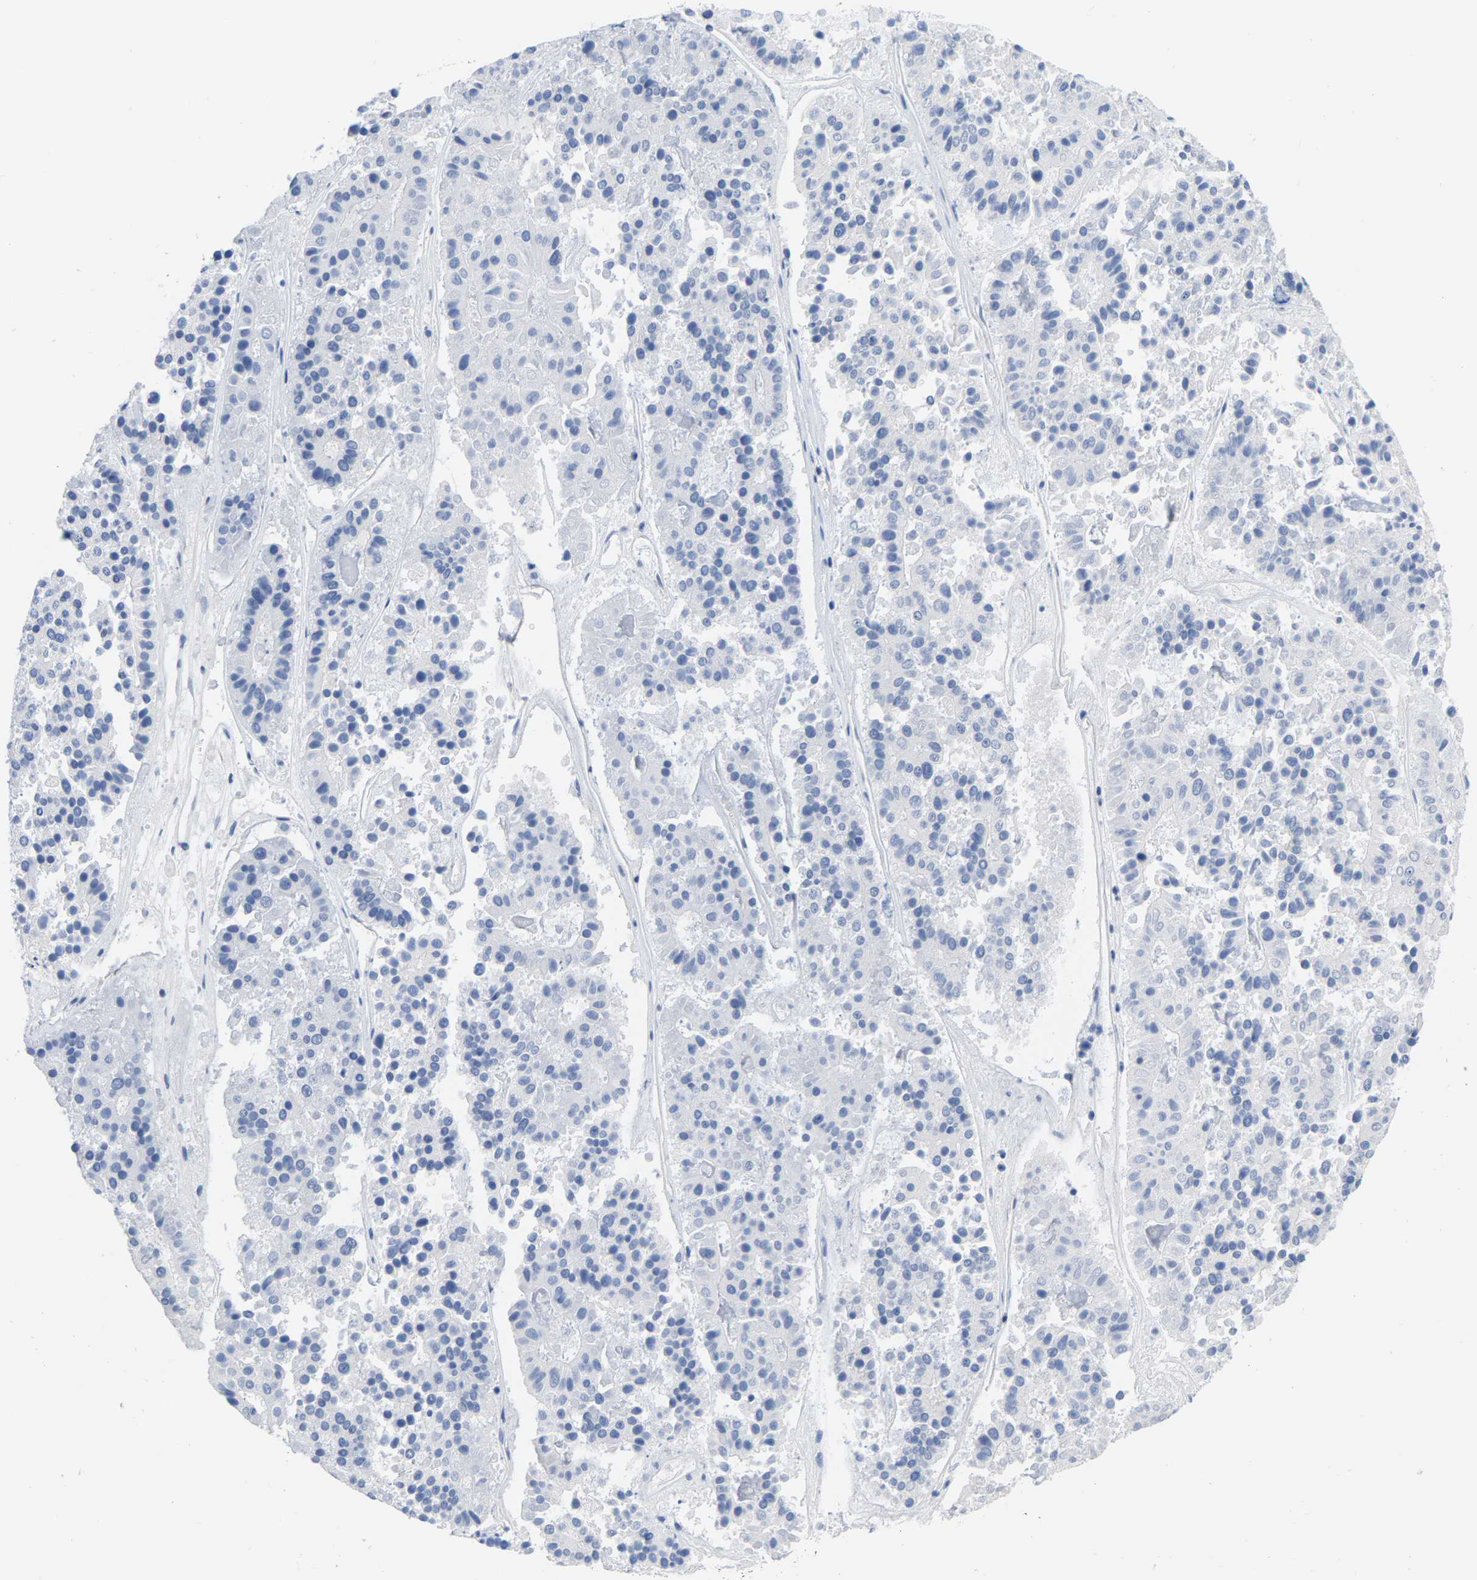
{"staining": {"intensity": "negative", "quantity": "none", "location": "none"}, "tissue": "pancreatic cancer", "cell_type": "Tumor cells", "image_type": "cancer", "snomed": [{"axis": "morphology", "description": "Adenocarcinoma, NOS"}, {"axis": "topography", "description": "Pancreas"}], "caption": "There is no significant expression in tumor cells of pancreatic cancer (adenocarcinoma). The staining was performed using DAB to visualize the protein expression in brown, while the nuclei were stained in blue with hematoxylin (Magnification: 20x).", "gene": "GIMAP4", "patient": {"sex": "male", "age": 50}}